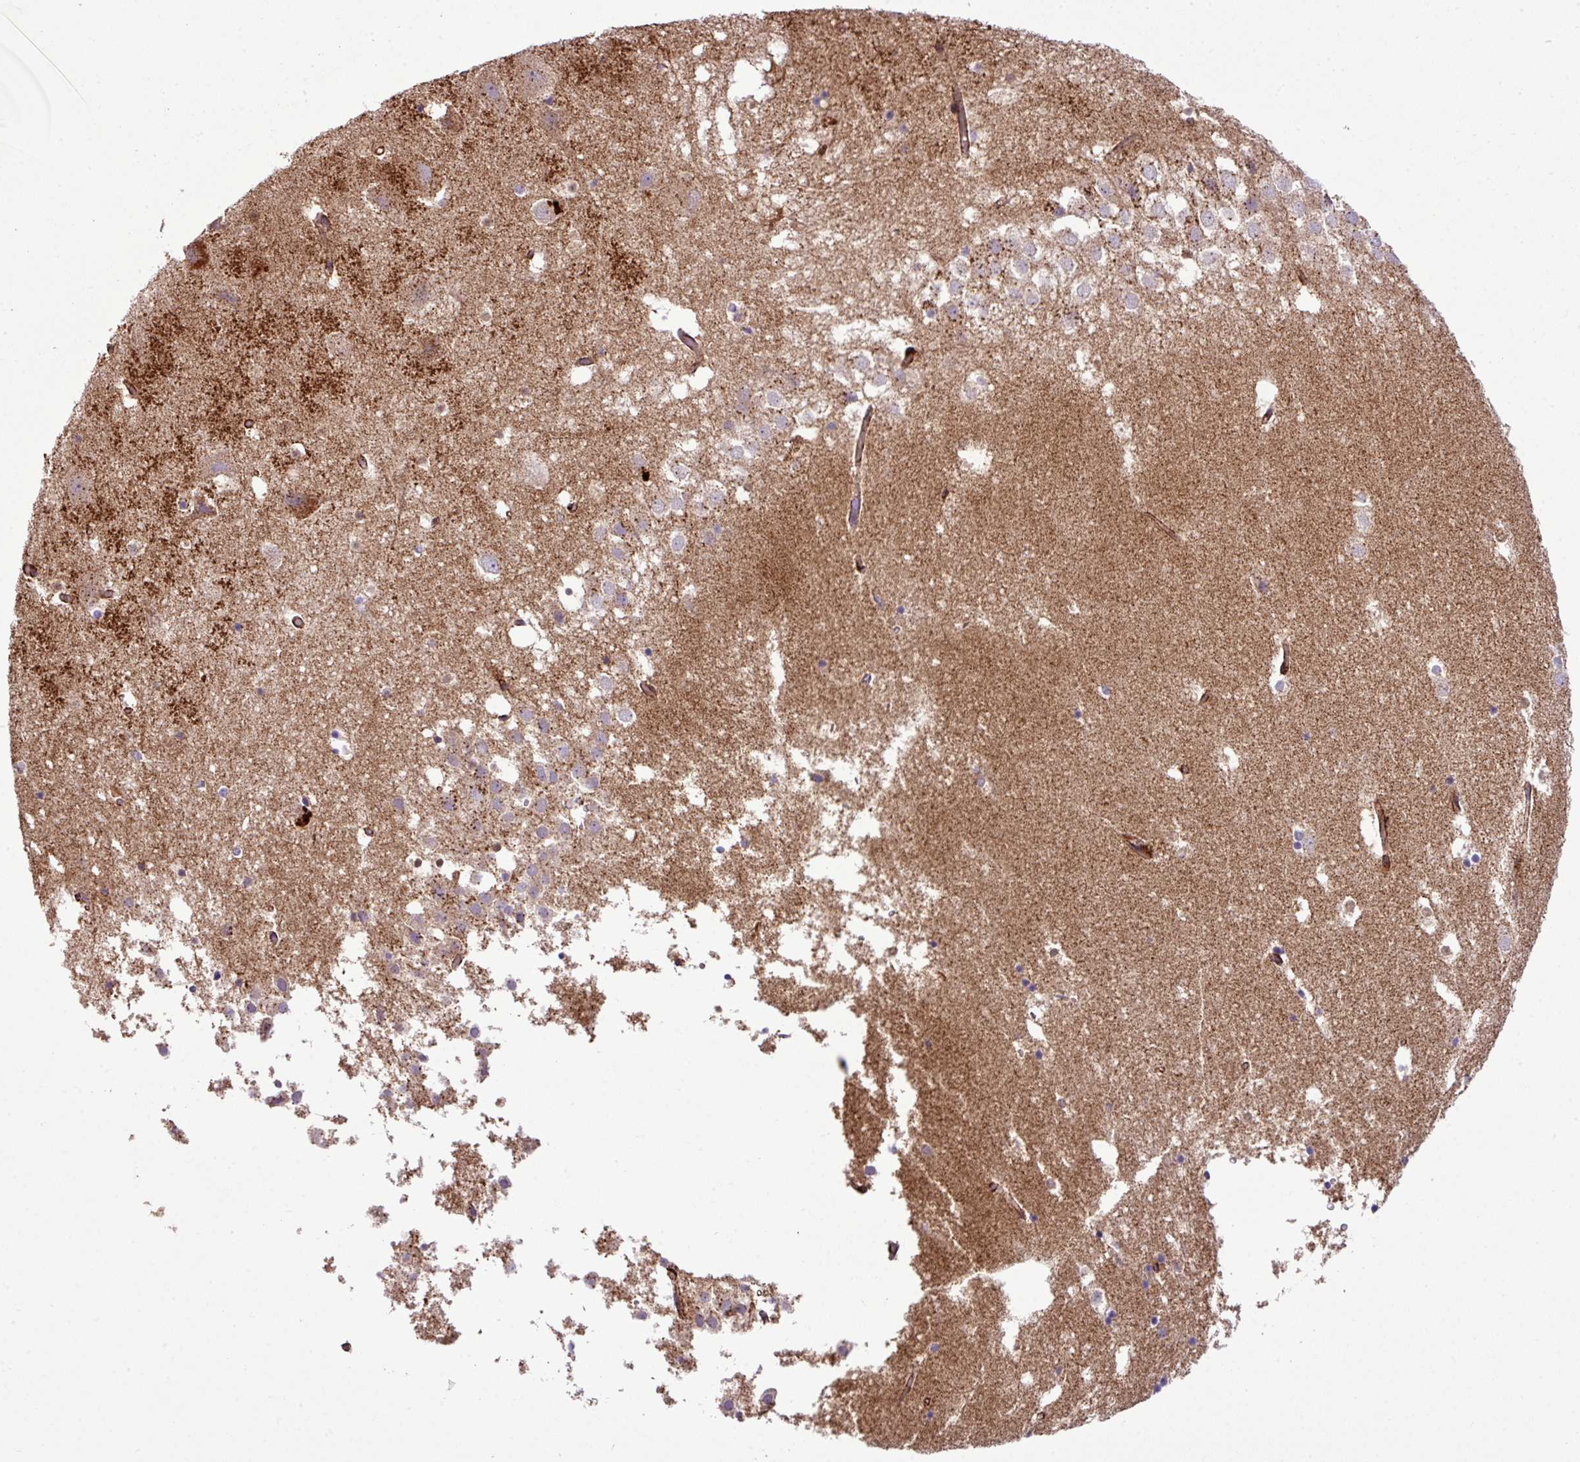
{"staining": {"intensity": "strong", "quantity": "<25%", "location": "cytoplasmic/membranous"}, "tissue": "hippocampus", "cell_type": "Glial cells", "image_type": "normal", "snomed": [{"axis": "morphology", "description": "Normal tissue, NOS"}, {"axis": "topography", "description": "Hippocampus"}], "caption": "DAB (3,3'-diaminobenzidine) immunohistochemical staining of unremarkable human hippocampus shows strong cytoplasmic/membranous protein expression in approximately <25% of glial cells. The staining is performed using DAB brown chromogen to label protein expression. The nuclei are counter-stained blue using hematoxylin.", "gene": "FAM47E", "patient": {"sex": "female", "age": 52}}